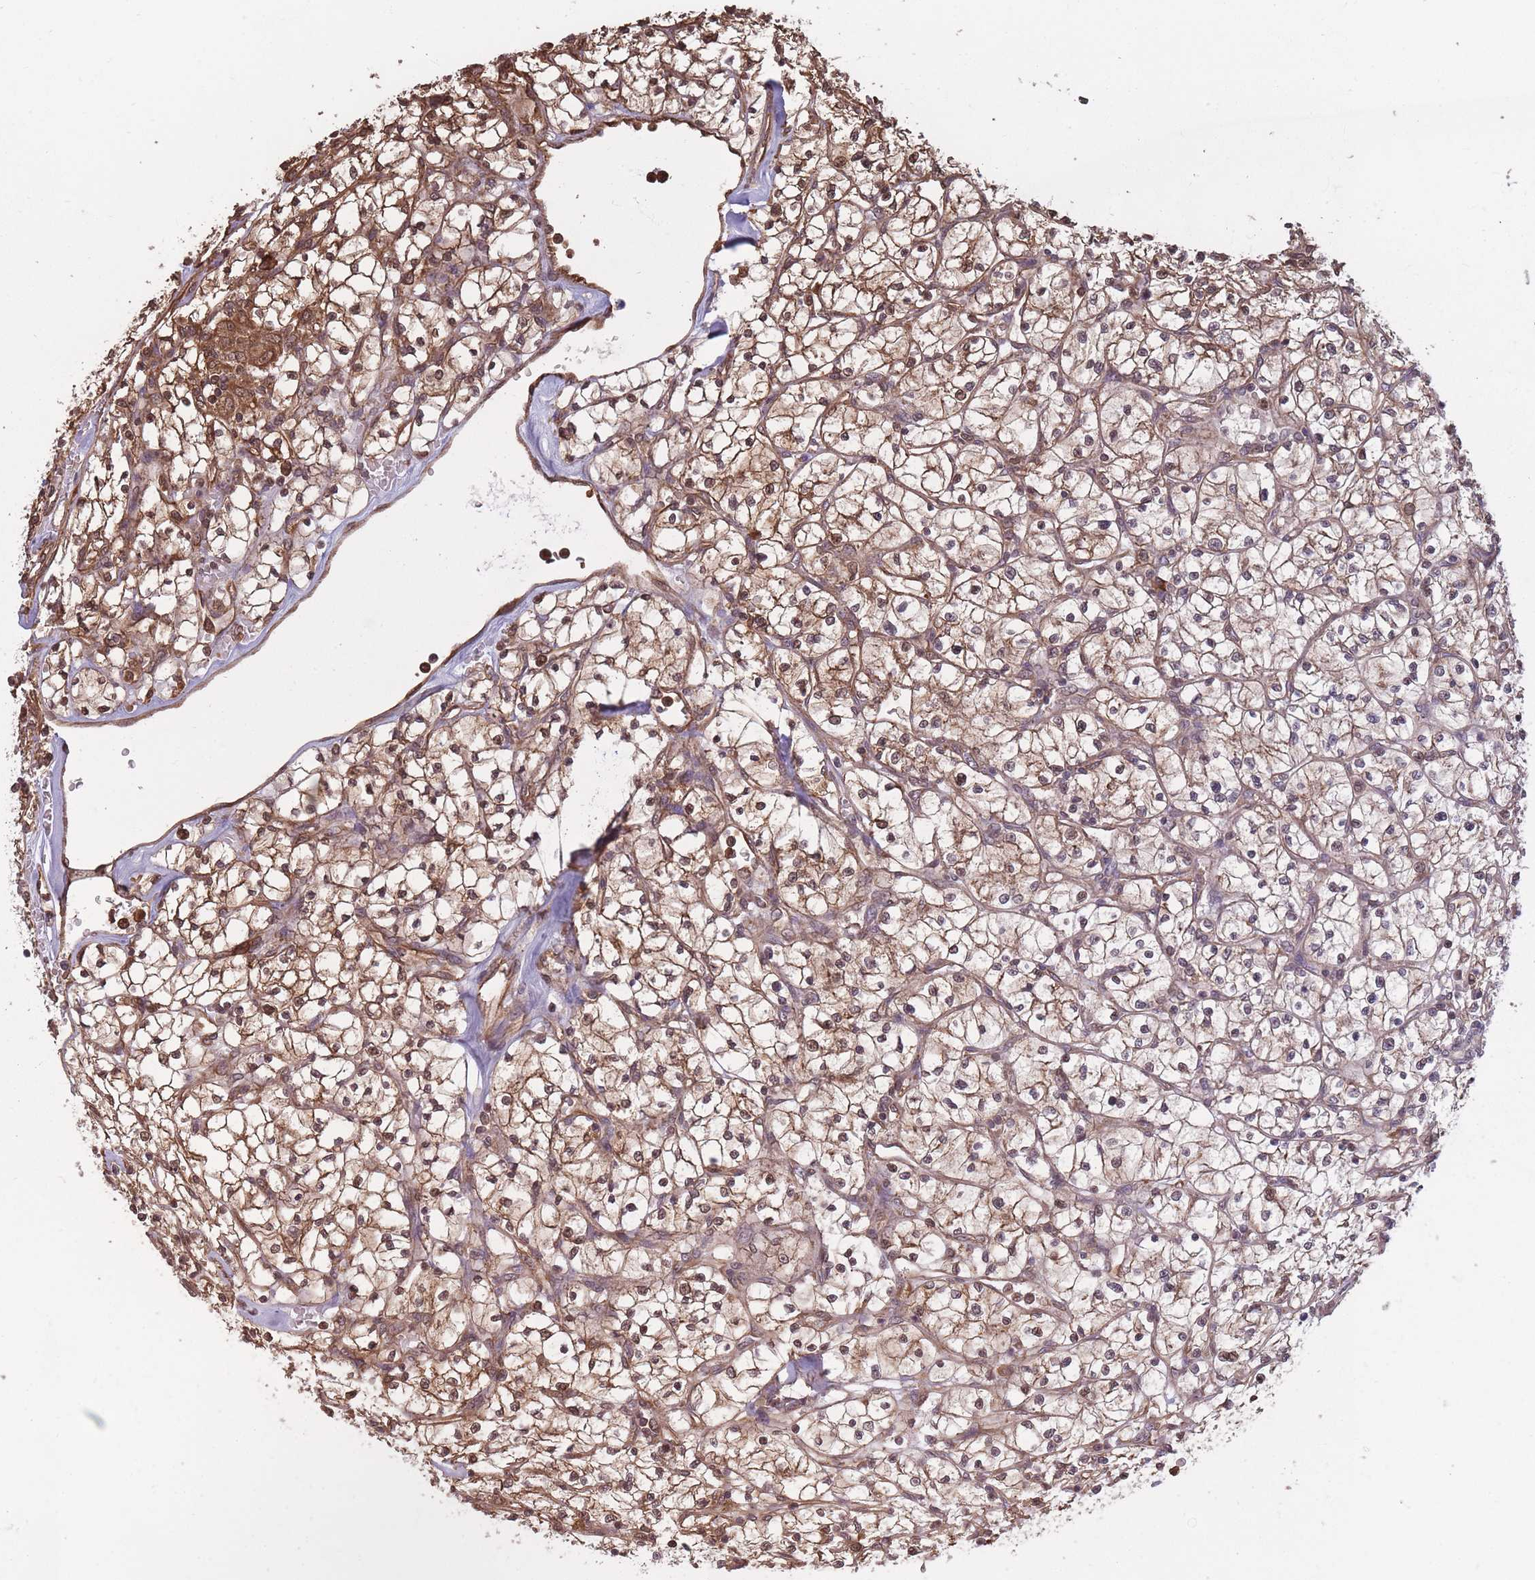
{"staining": {"intensity": "moderate", "quantity": ">75%", "location": "cytoplasmic/membranous"}, "tissue": "renal cancer", "cell_type": "Tumor cells", "image_type": "cancer", "snomed": [{"axis": "morphology", "description": "Adenocarcinoma, NOS"}, {"axis": "topography", "description": "Kidney"}], "caption": "Immunohistochemical staining of human renal adenocarcinoma shows medium levels of moderate cytoplasmic/membranous expression in about >75% of tumor cells. (Brightfield microscopy of DAB IHC at high magnification).", "gene": "ARL13B", "patient": {"sex": "female", "age": 64}}